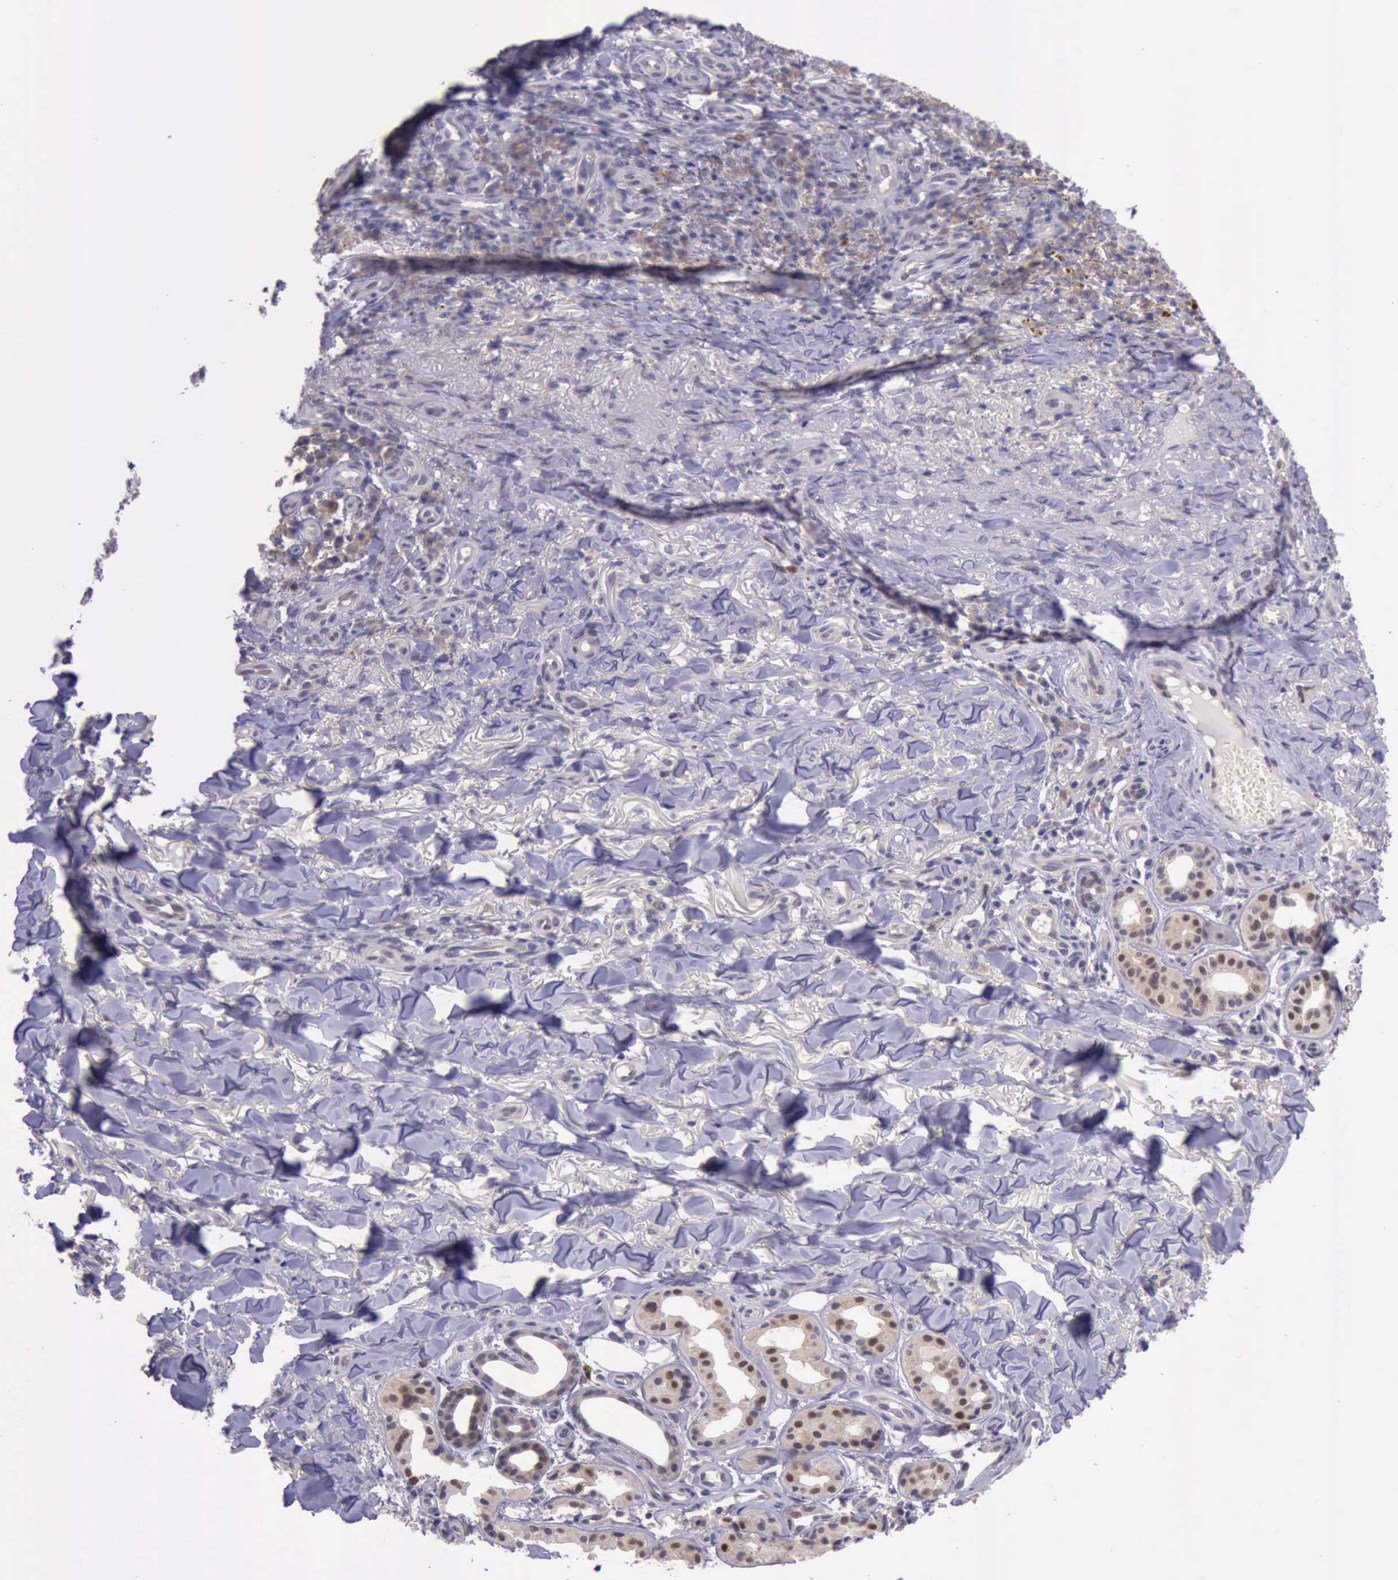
{"staining": {"intensity": "weak", "quantity": ">75%", "location": "cytoplasmic/membranous"}, "tissue": "skin cancer", "cell_type": "Tumor cells", "image_type": "cancer", "snomed": [{"axis": "morphology", "description": "Basal cell carcinoma"}, {"axis": "topography", "description": "Skin"}], "caption": "Protein staining of skin cancer (basal cell carcinoma) tissue displays weak cytoplasmic/membranous expression in approximately >75% of tumor cells. (DAB (3,3'-diaminobenzidine) IHC with brightfield microscopy, high magnification).", "gene": "PLEK2", "patient": {"sex": "male", "age": 81}}